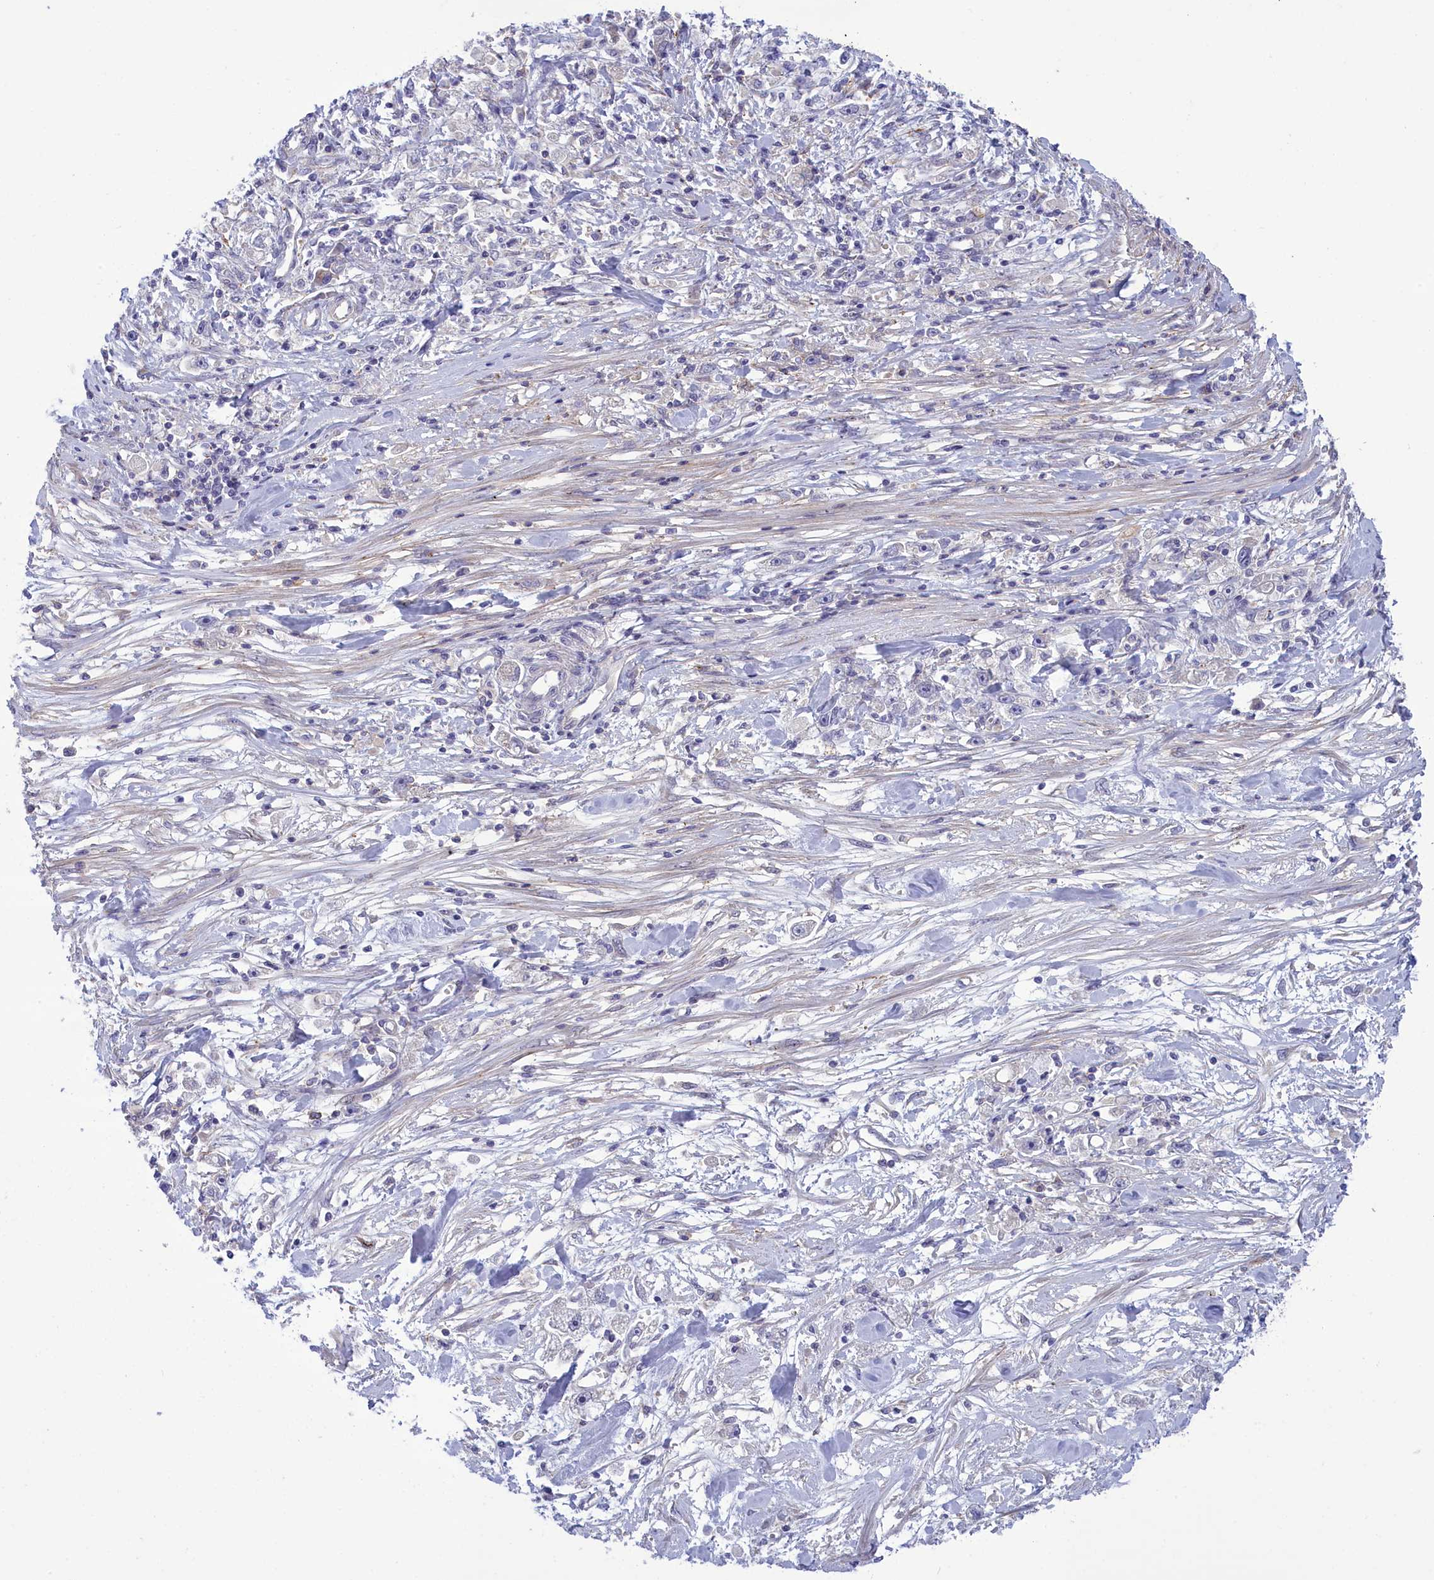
{"staining": {"intensity": "negative", "quantity": "none", "location": "none"}, "tissue": "stomach cancer", "cell_type": "Tumor cells", "image_type": "cancer", "snomed": [{"axis": "morphology", "description": "Adenocarcinoma, NOS"}, {"axis": "topography", "description": "Stomach"}], "caption": "There is no significant expression in tumor cells of stomach cancer.", "gene": "CORO2A", "patient": {"sex": "female", "age": 59}}